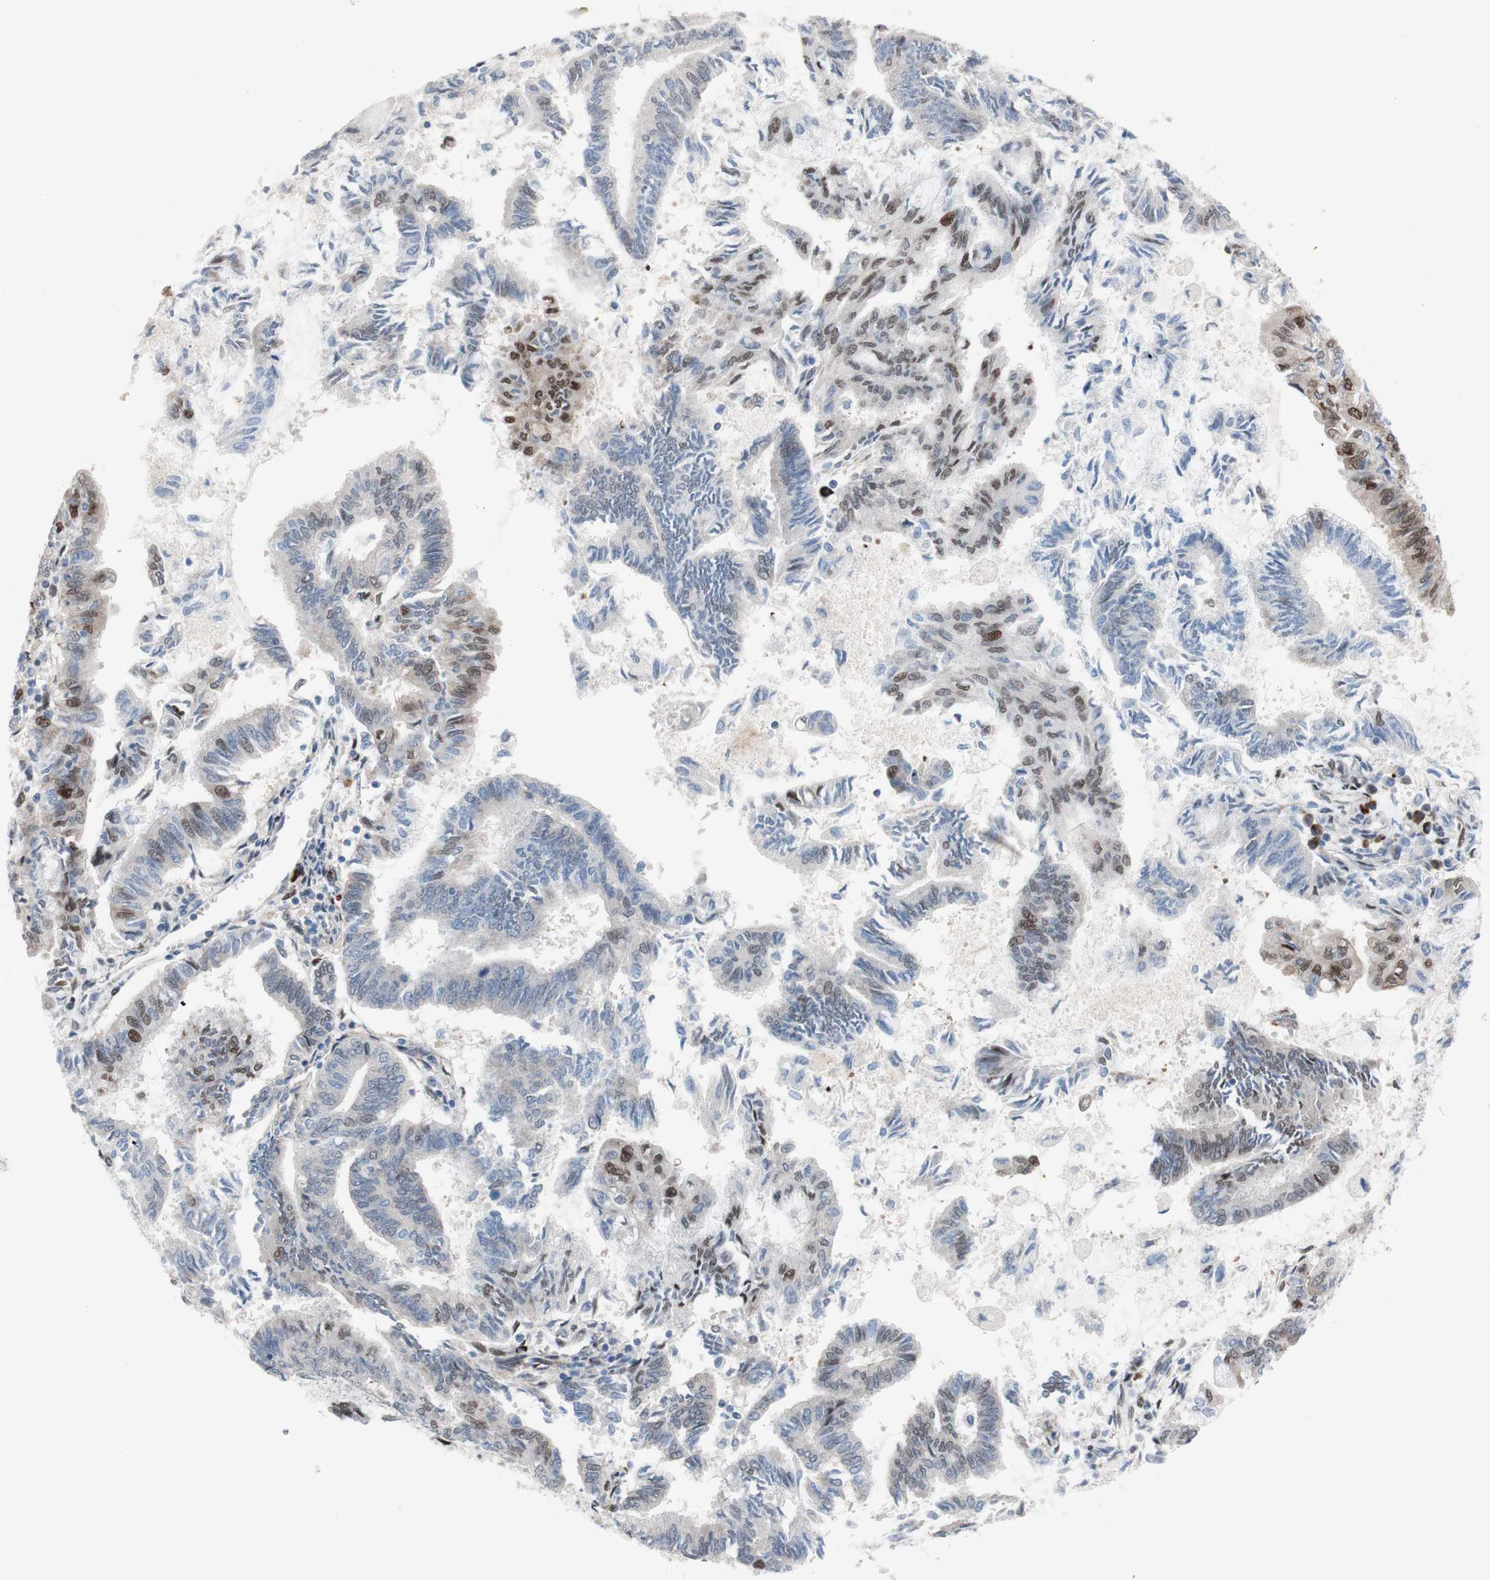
{"staining": {"intensity": "moderate", "quantity": "<25%", "location": "nuclear"}, "tissue": "endometrial cancer", "cell_type": "Tumor cells", "image_type": "cancer", "snomed": [{"axis": "morphology", "description": "Adenocarcinoma, NOS"}, {"axis": "topography", "description": "Endometrium"}], "caption": "Protein expression by immunohistochemistry displays moderate nuclear positivity in approximately <25% of tumor cells in endometrial adenocarcinoma.", "gene": "PHTF2", "patient": {"sex": "female", "age": 86}}